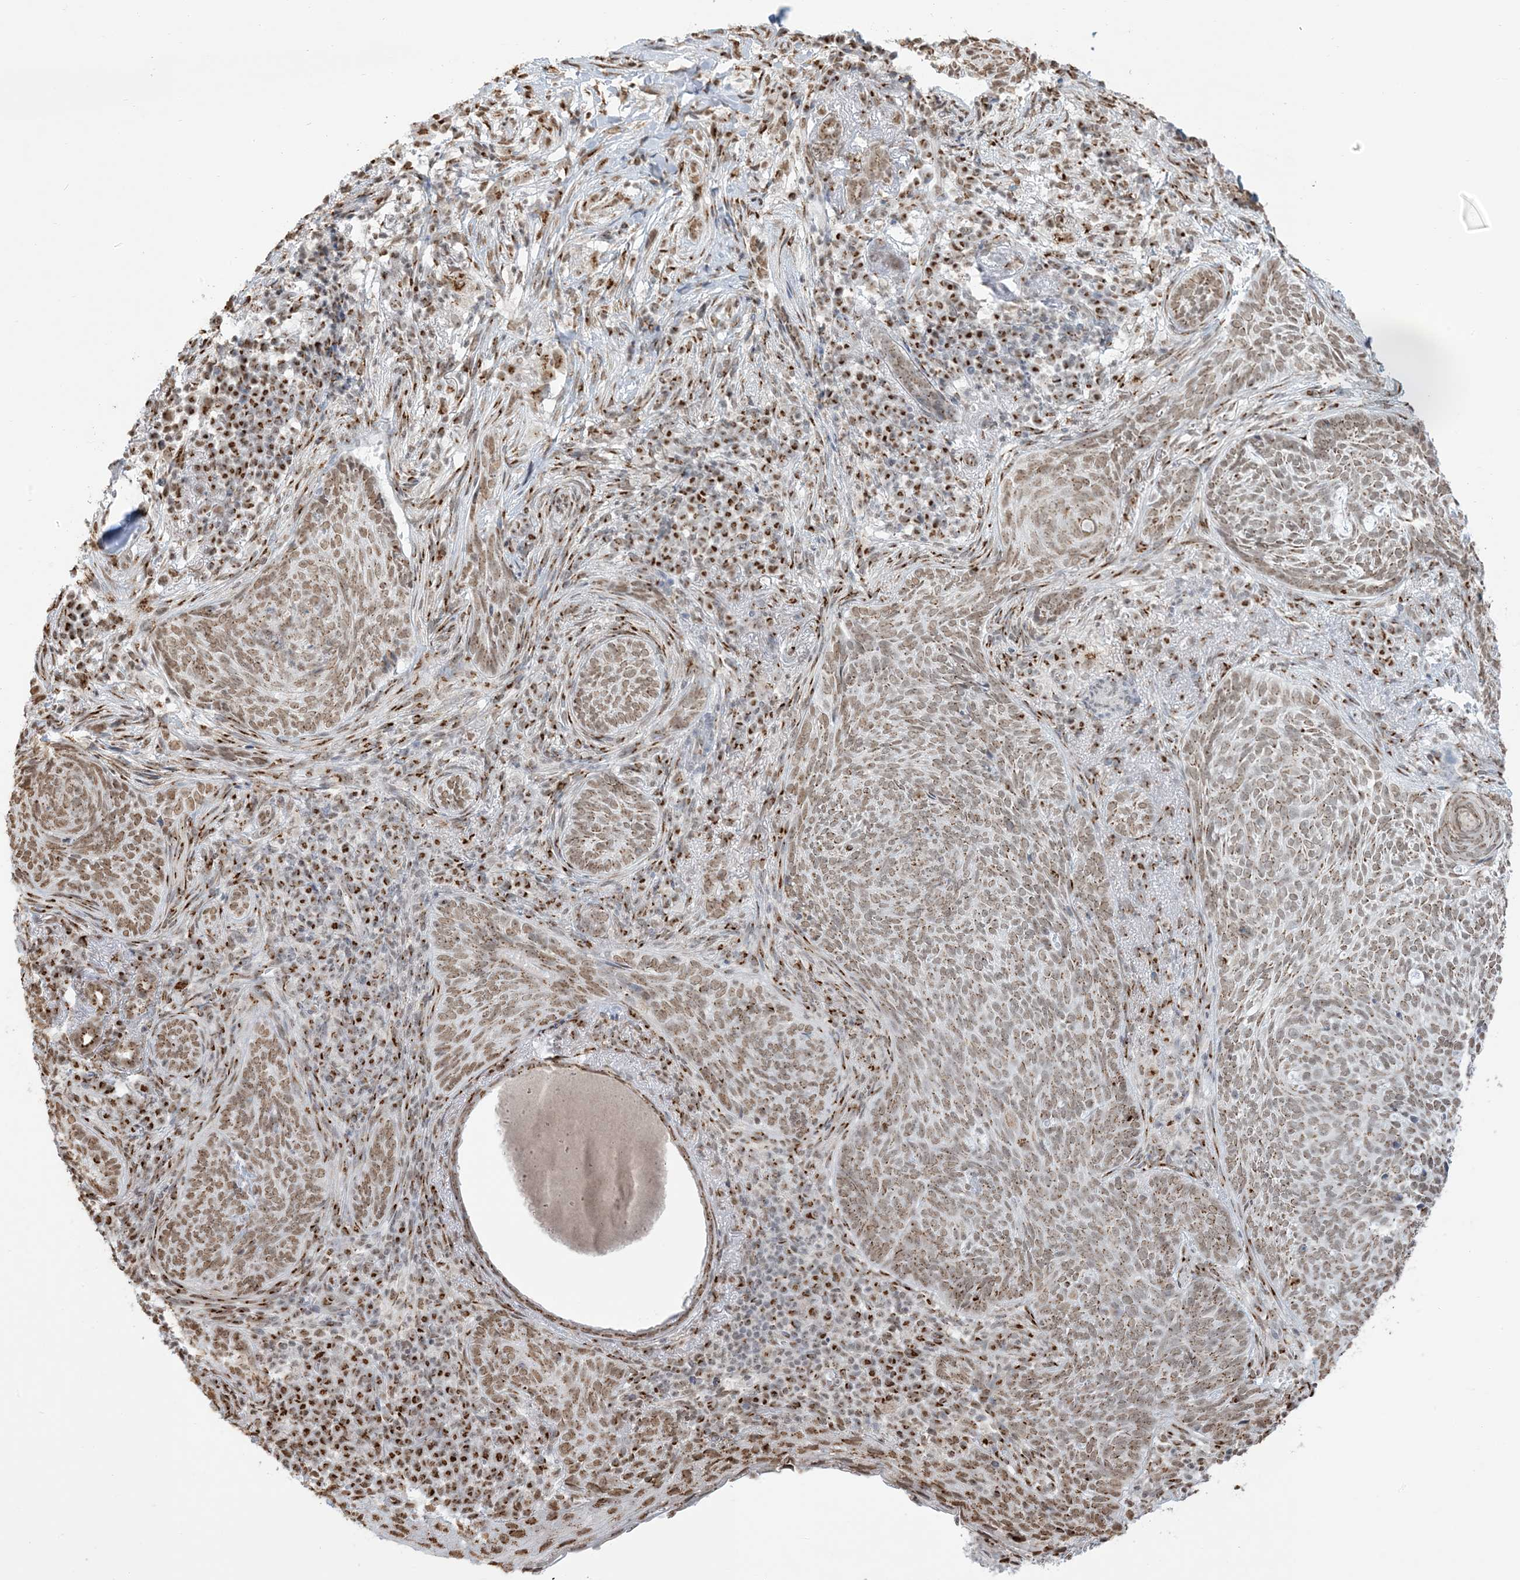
{"staining": {"intensity": "moderate", "quantity": ">75%", "location": "cytoplasmic/membranous,nuclear"}, "tissue": "skin cancer", "cell_type": "Tumor cells", "image_type": "cancer", "snomed": [{"axis": "morphology", "description": "Basal cell carcinoma"}, {"axis": "topography", "description": "Skin"}], "caption": "IHC of human skin basal cell carcinoma displays medium levels of moderate cytoplasmic/membranous and nuclear positivity in approximately >75% of tumor cells.", "gene": "GPR107", "patient": {"sex": "male", "age": 85}}